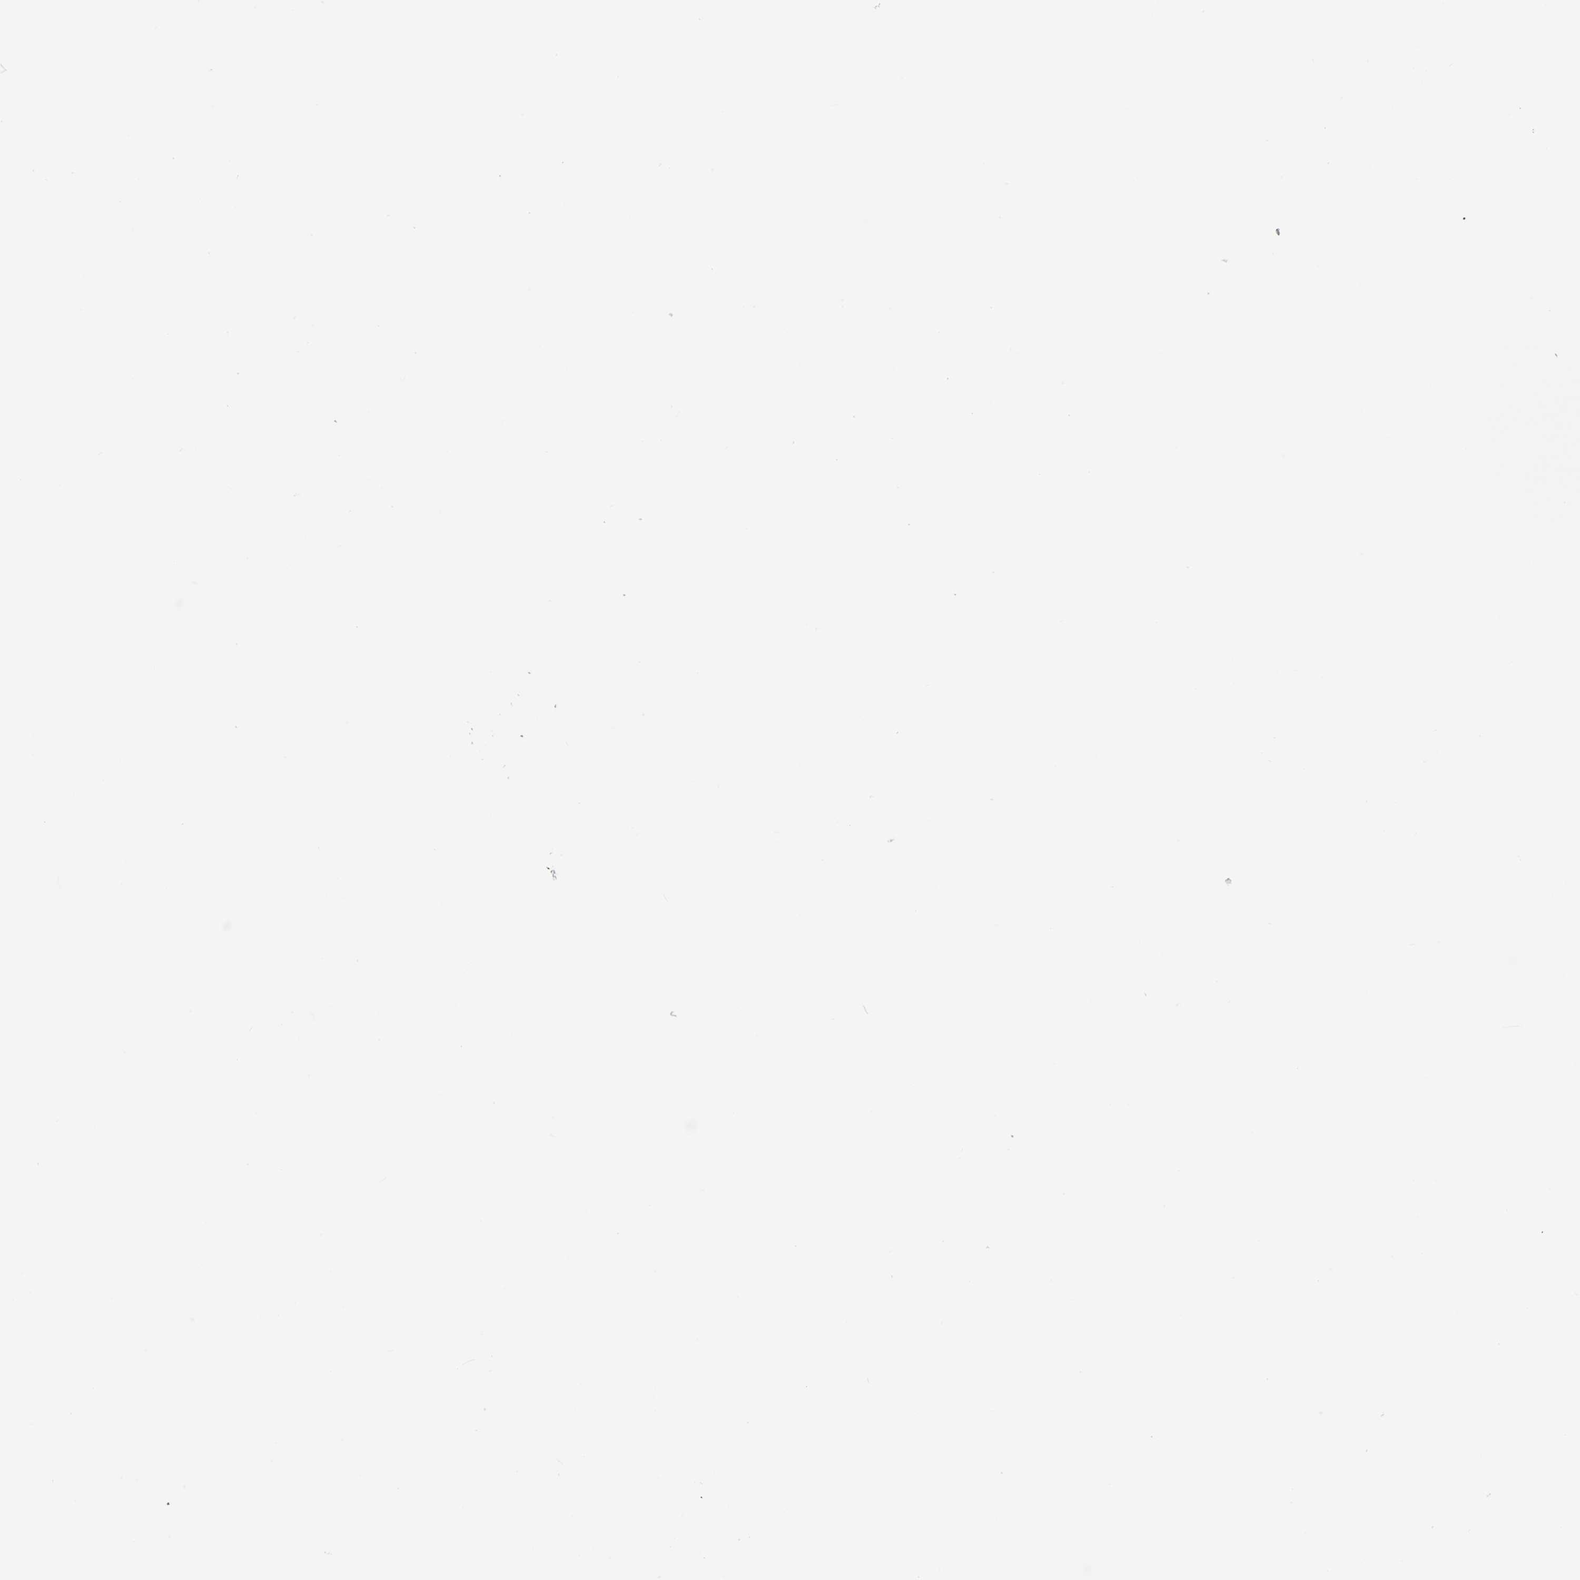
{"staining": {"intensity": "negative", "quantity": "none", "location": "none"}, "tissue": "glioma", "cell_type": "Tumor cells", "image_type": "cancer", "snomed": [{"axis": "morphology", "description": "Glioma, malignant, High grade"}, {"axis": "topography", "description": "Brain"}], "caption": "Malignant high-grade glioma was stained to show a protein in brown. There is no significant expression in tumor cells.", "gene": "TAF1D", "patient": {"sex": "male", "age": 36}}